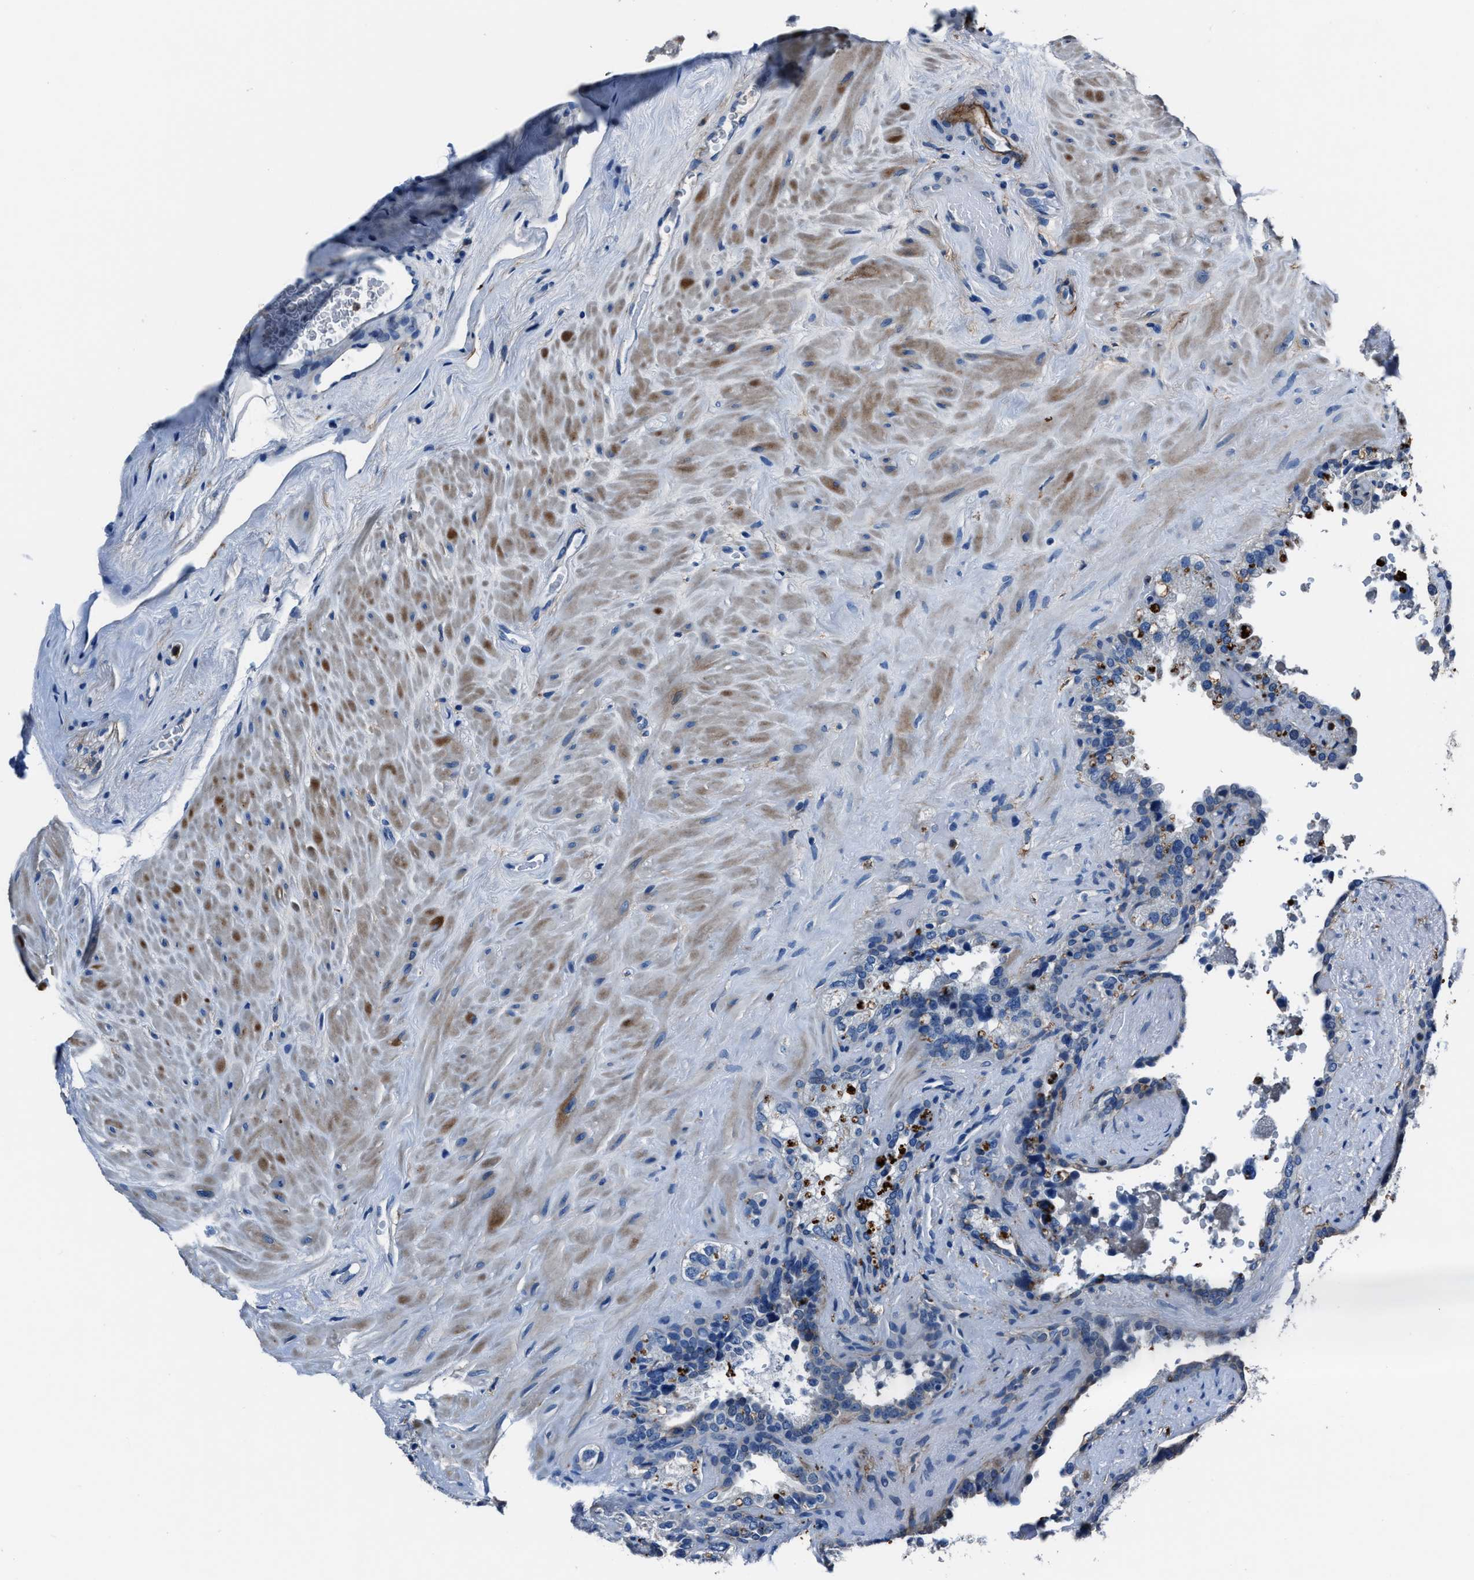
{"staining": {"intensity": "moderate", "quantity": "<25%", "location": "cytoplasmic/membranous"}, "tissue": "seminal vesicle", "cell_type": "Glandular cells", "image_type": "normal", "snomed": [{"axis": "morphology", "description": "Normal tissue, NOS"}, {"axis": "topography", "description": "Seminal veicle"}], "caption": "A high-resolution photomicrograph shows IHC staining of benign seminal vesicle, which exhibits moderate cytoplasmic/membranous positivity in approximately <25% of glandular cells. (Brightfield microscopy of DAB IHC at high magnification).", "gene": "FGL2", "patient": {"sex": "male", "age": 68}}